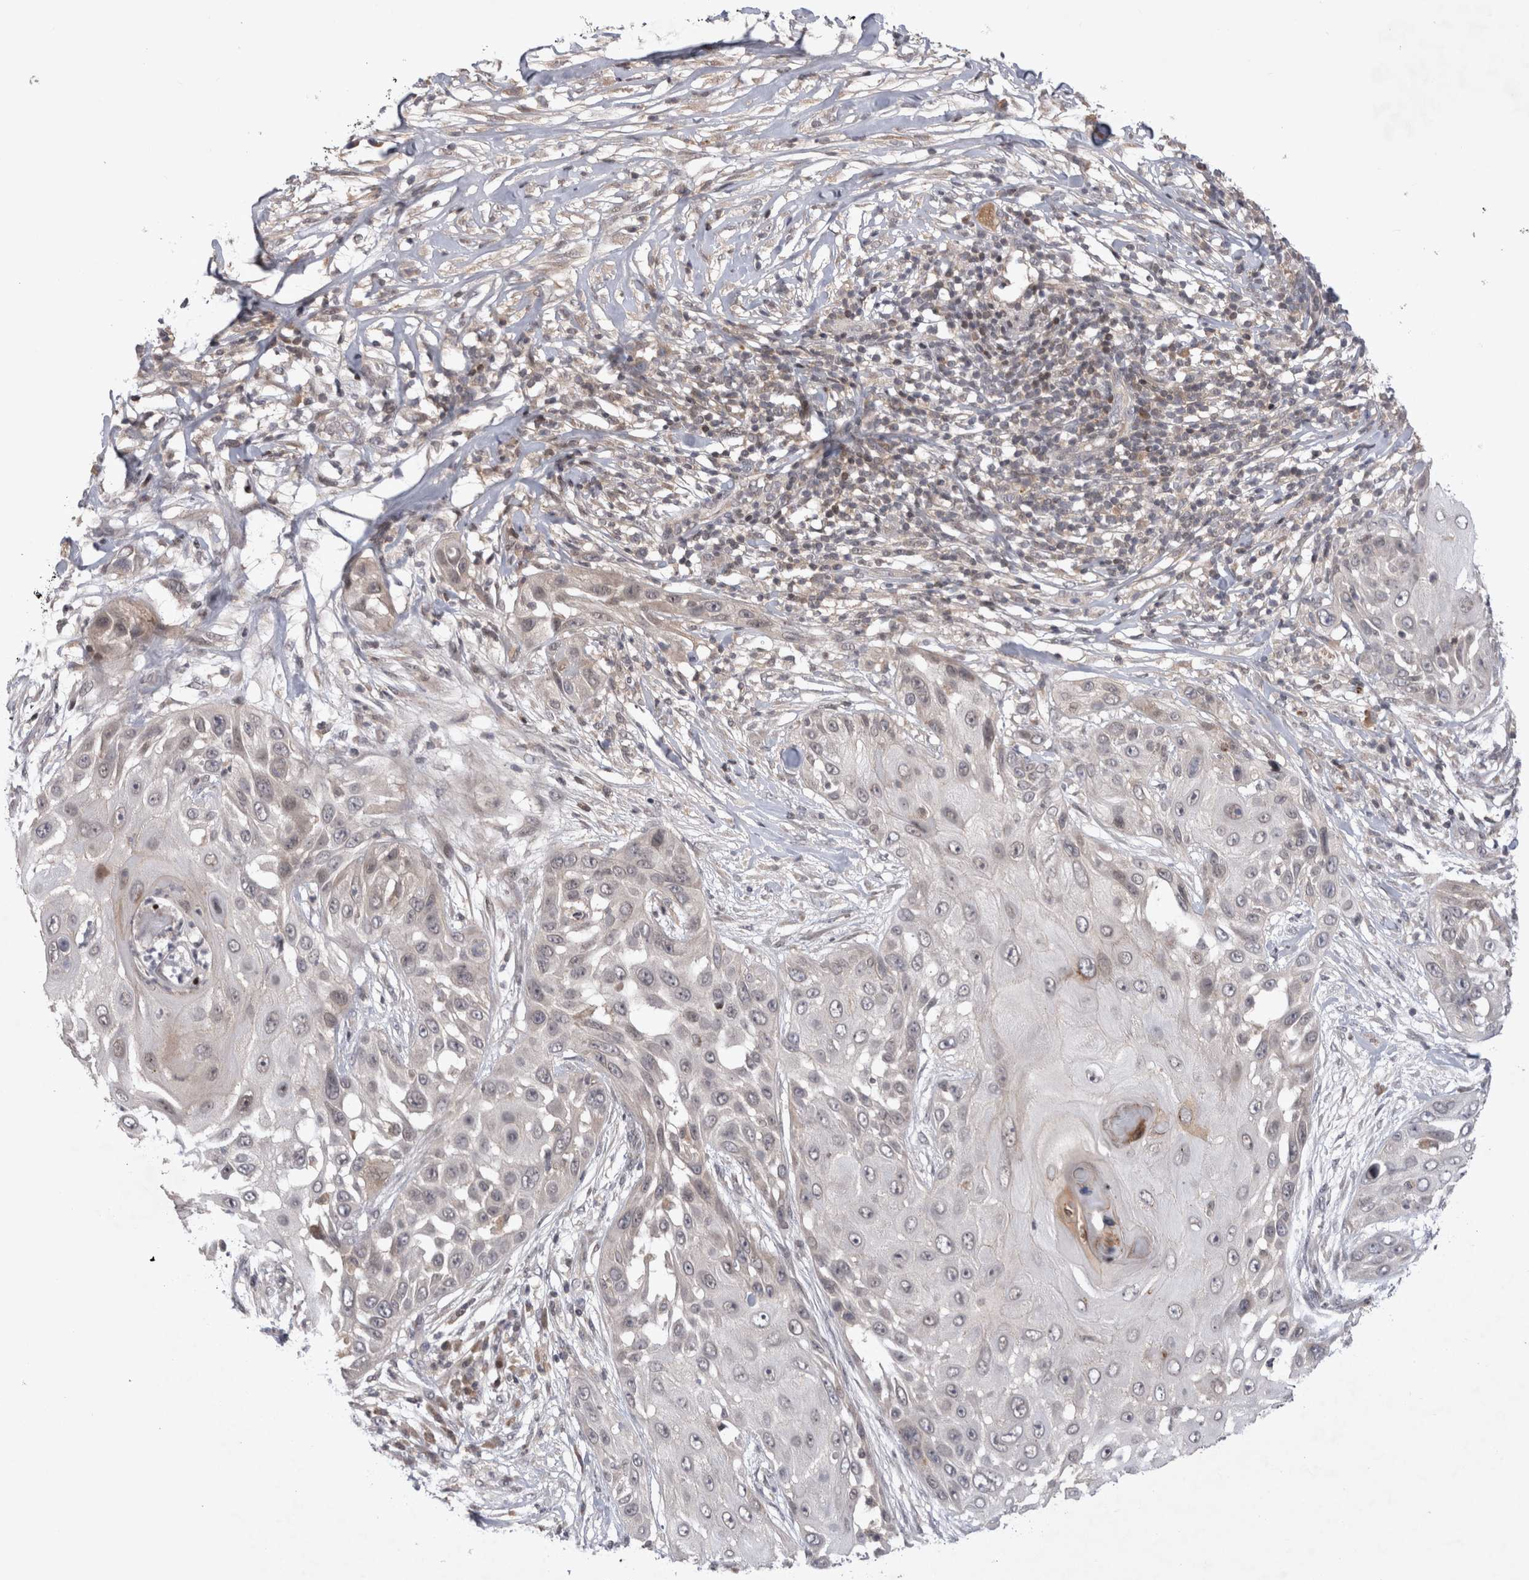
{"staining": {"intensity": "negative", "quantity": "none", "location": "none"}, "tissue": "skin cancer", "cell_type": "Tumor cells", "image_type": "cancer", "snomed": [{"axis": "morphology", "description": "Squamous cell carcinoma, NOS"}, {"axis": "topography", "description": "Skin"}], "caption": "Immunohistochemistry (IHC) photomicrograph of squamous cell carcinoma (skin) stained for a protein (brown), which shows no positivity in tumor cells.", "gene": "PLEKHM1", "patient": {"sex": "female", "age": 44}}